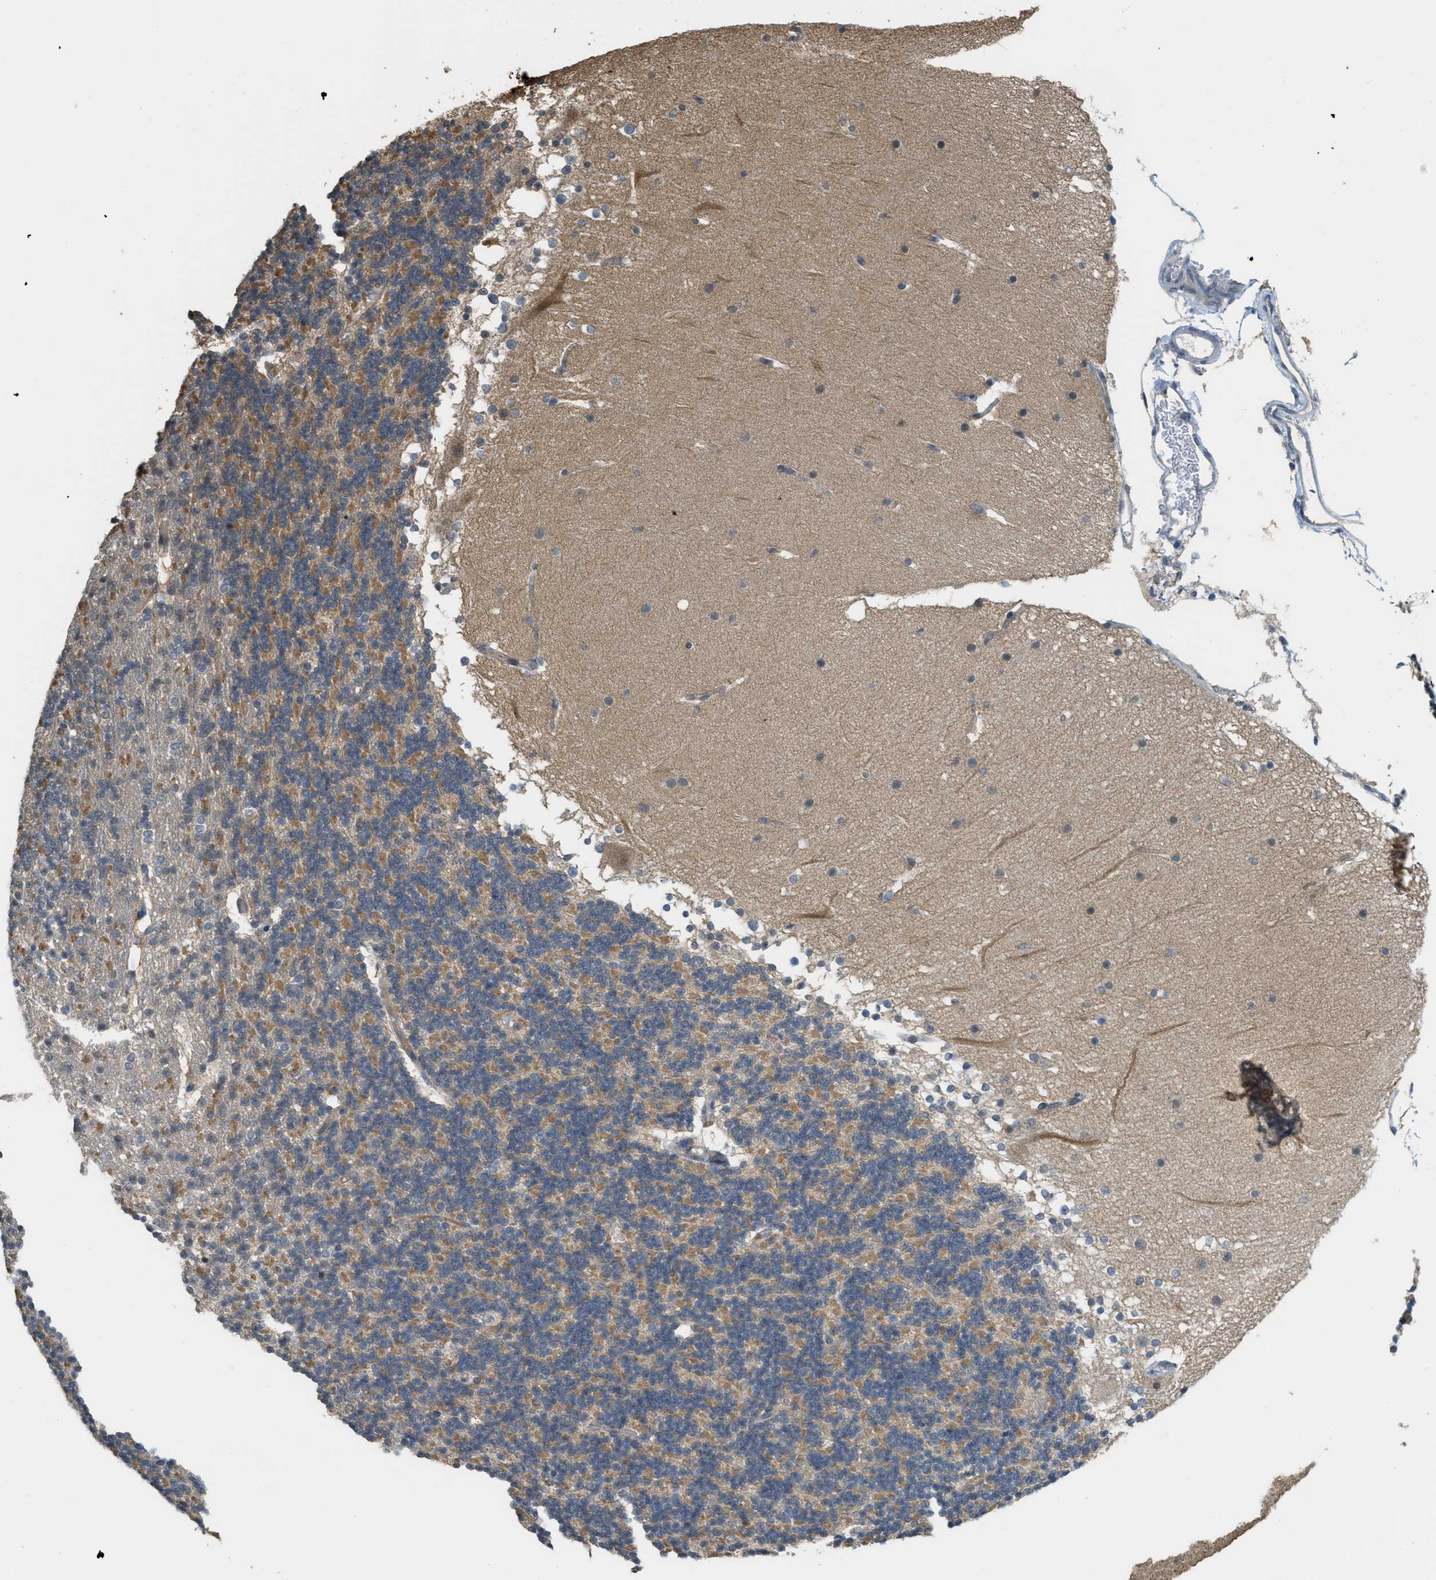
{"staining": {"intensity": "moderate", "quantity": "25%-75%", "location": "cytoplasmic/membranous"}, "tissue": "cerebellum", "cell_type": "Cells in granular layer", "image_type": "normal", "snomed": [{"axis": "morphology", "description": "Normal tissue, NOS"}, {"axis": "topography", "description": "Cerebellum"}], "caption": "A medium amount of moderate cytoplasmic/membranous expression is identified in about 25%-75% of cells in granular layer in unremarkable cerebellum.", "gene": "IGF2BP2", "patient": {"sex": "female", "age": 19}}